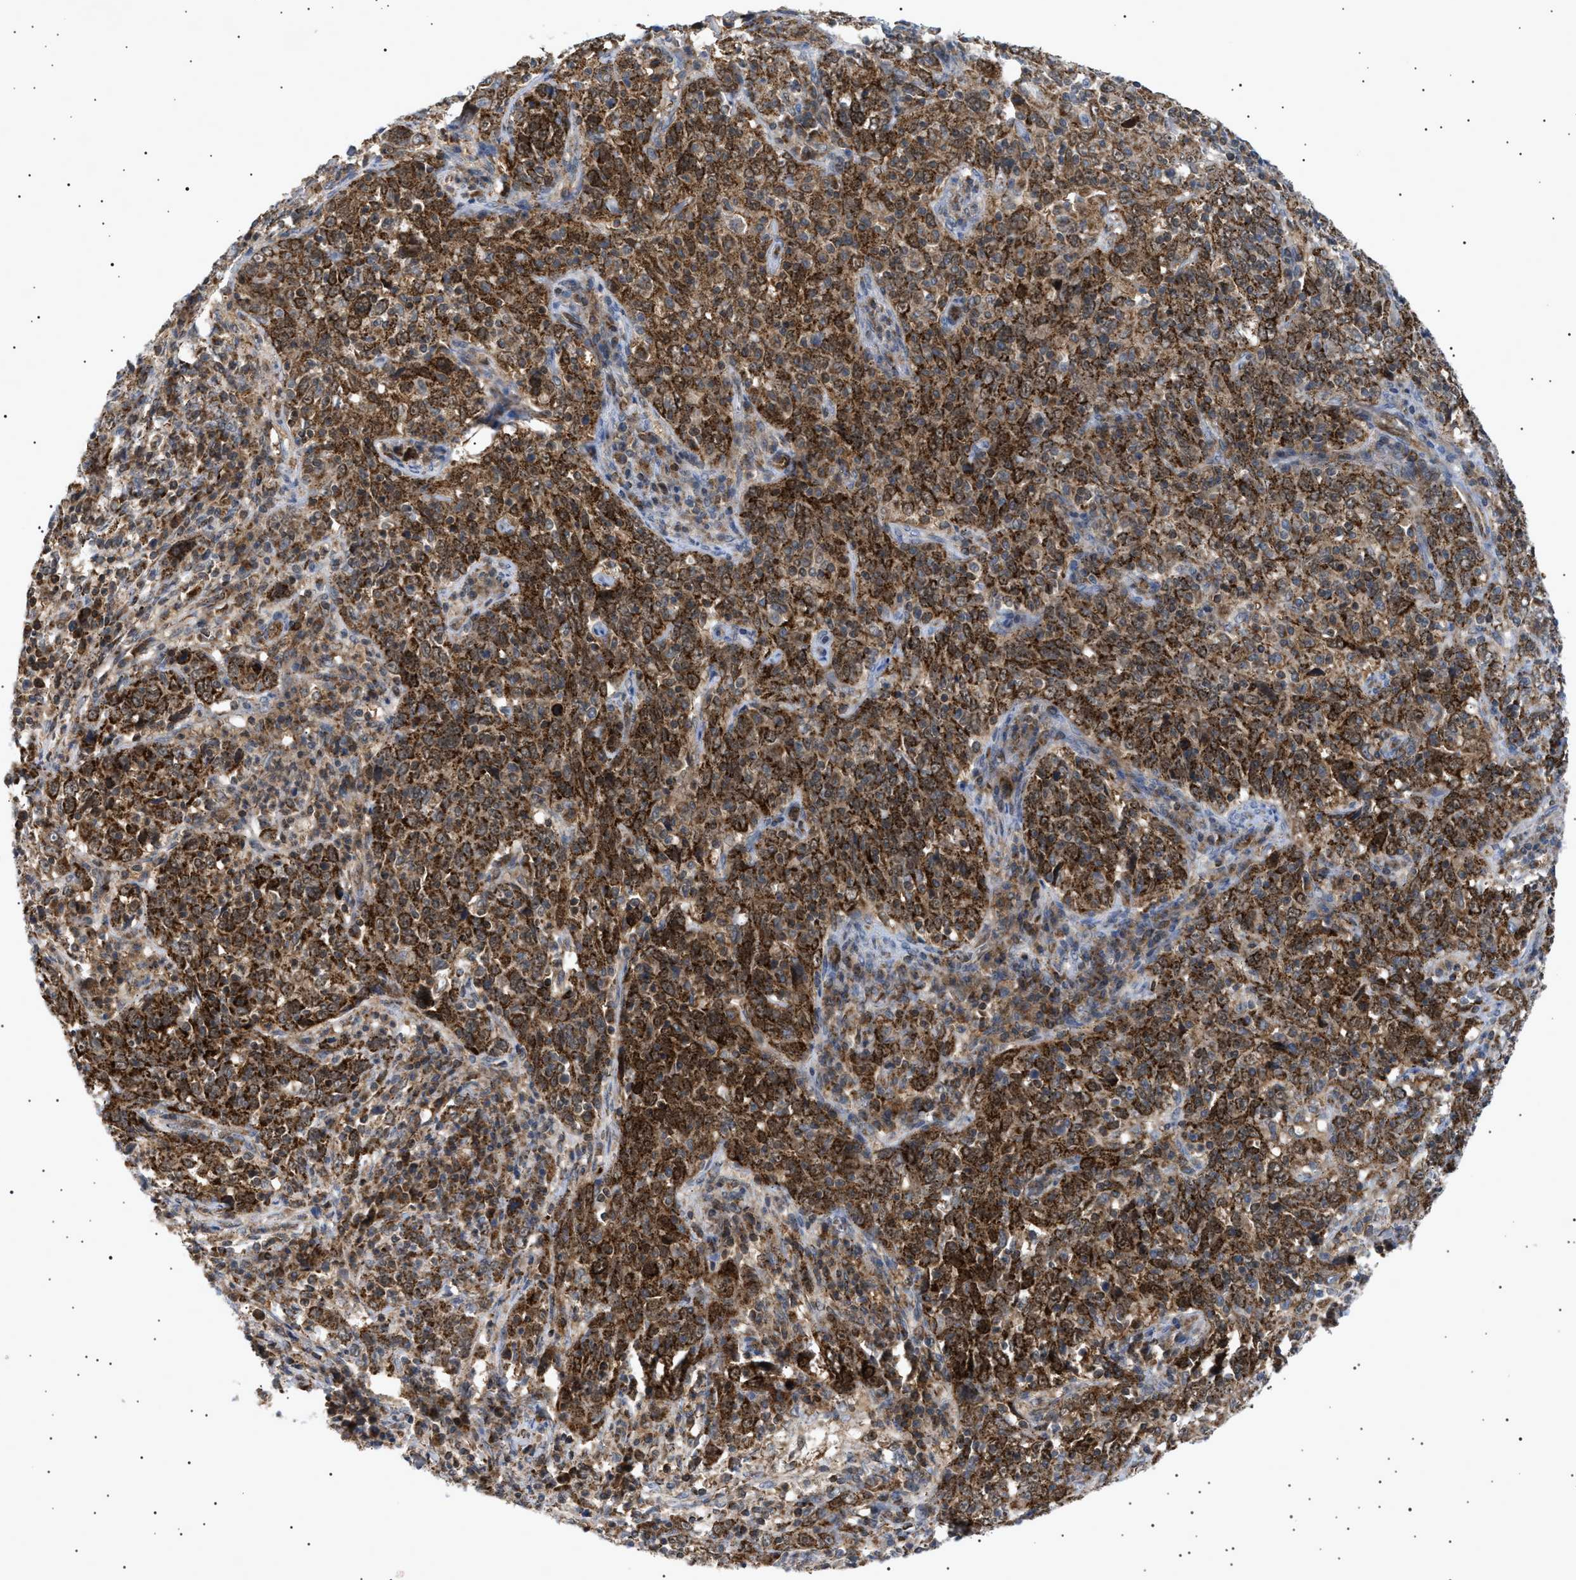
{"staining": {"intensity": "strong", "quantity": ">75%", "location": "cytoplasmic/membranous"}, "tissue": "cervical cancer", "cell_type": "Tumor cells", "image_type": "cancer", "snomed": [{"axis": "morphology", "description": "Squamous cell carcinoma, NOS"}, {"axis": "topography", "description": "Cervix"}], "caption": "Protein expression by immunohistochemistry reveals strong cytoplasmic/membranous expression in about >75% of tumor cells in cervical cancer. (Brightfield microscopy of DAB IHC at high magnification).", "gene": "SIRT5", "patient": {"sex": "female", "age": 46}}